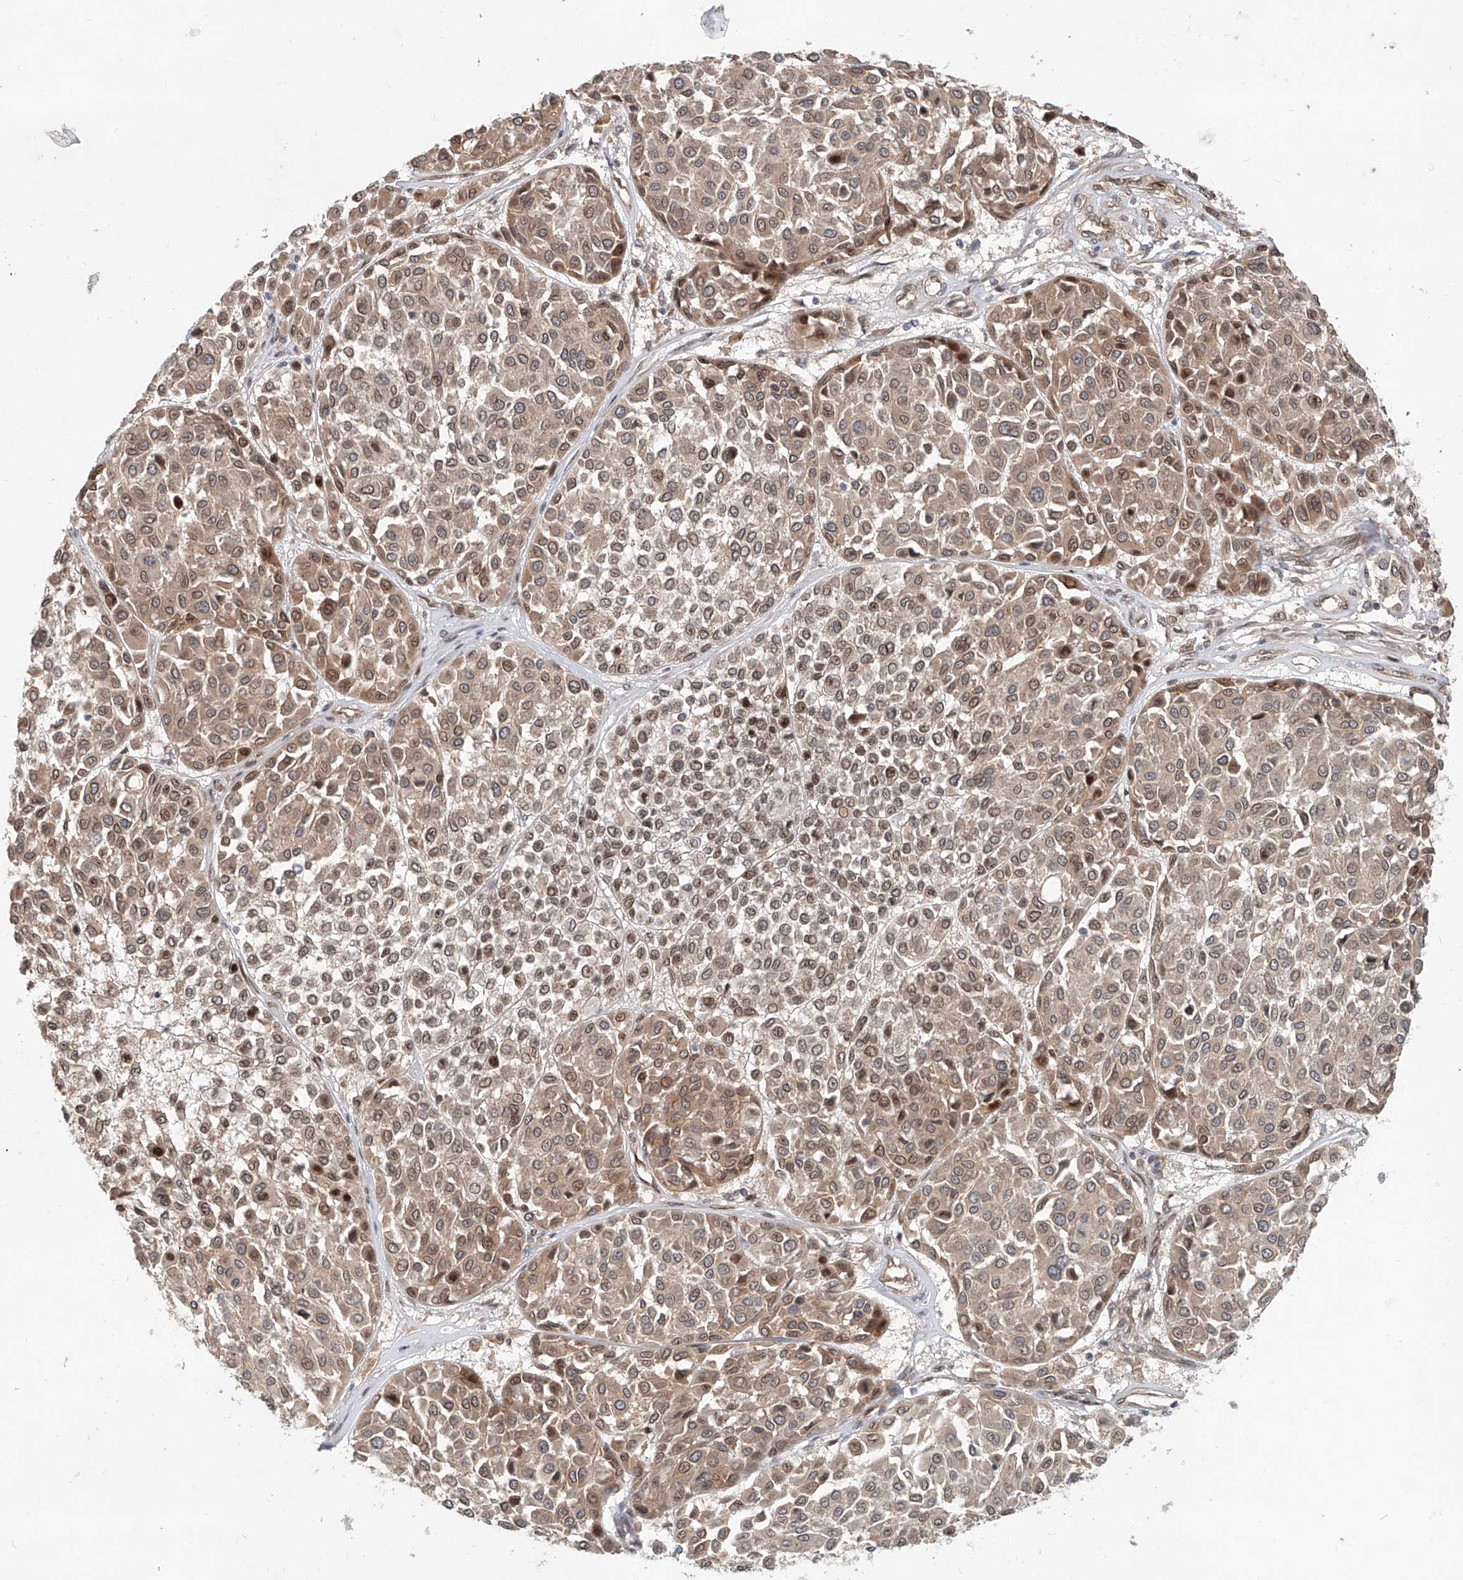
{"staining": {"intensity": "moderate", "quantity": ">75%", "location": "cytoplasmic/membranous,nuclear"}, "tissue": "melanoma", "cell_type": "Tumor cells", "image_type": "cancer", "snomed": [{"axis": "morphology", "description": "Malignant melanoma, Metastatic site"}, {"axis": "topography", "description": "Soft tissue"}], "caption": "Protein staining exhibits moderate cytoplasmic/membranous and nuclear positivity in about >75% of tumor cells in malignant melanoma (metastatic site). (Stains: DAB in brown, nuclei in blue, Microscopy: brightfield microscopy at high magnification).", "gene": "SASH1", "patient": {"sex": "male", "age": 41}}